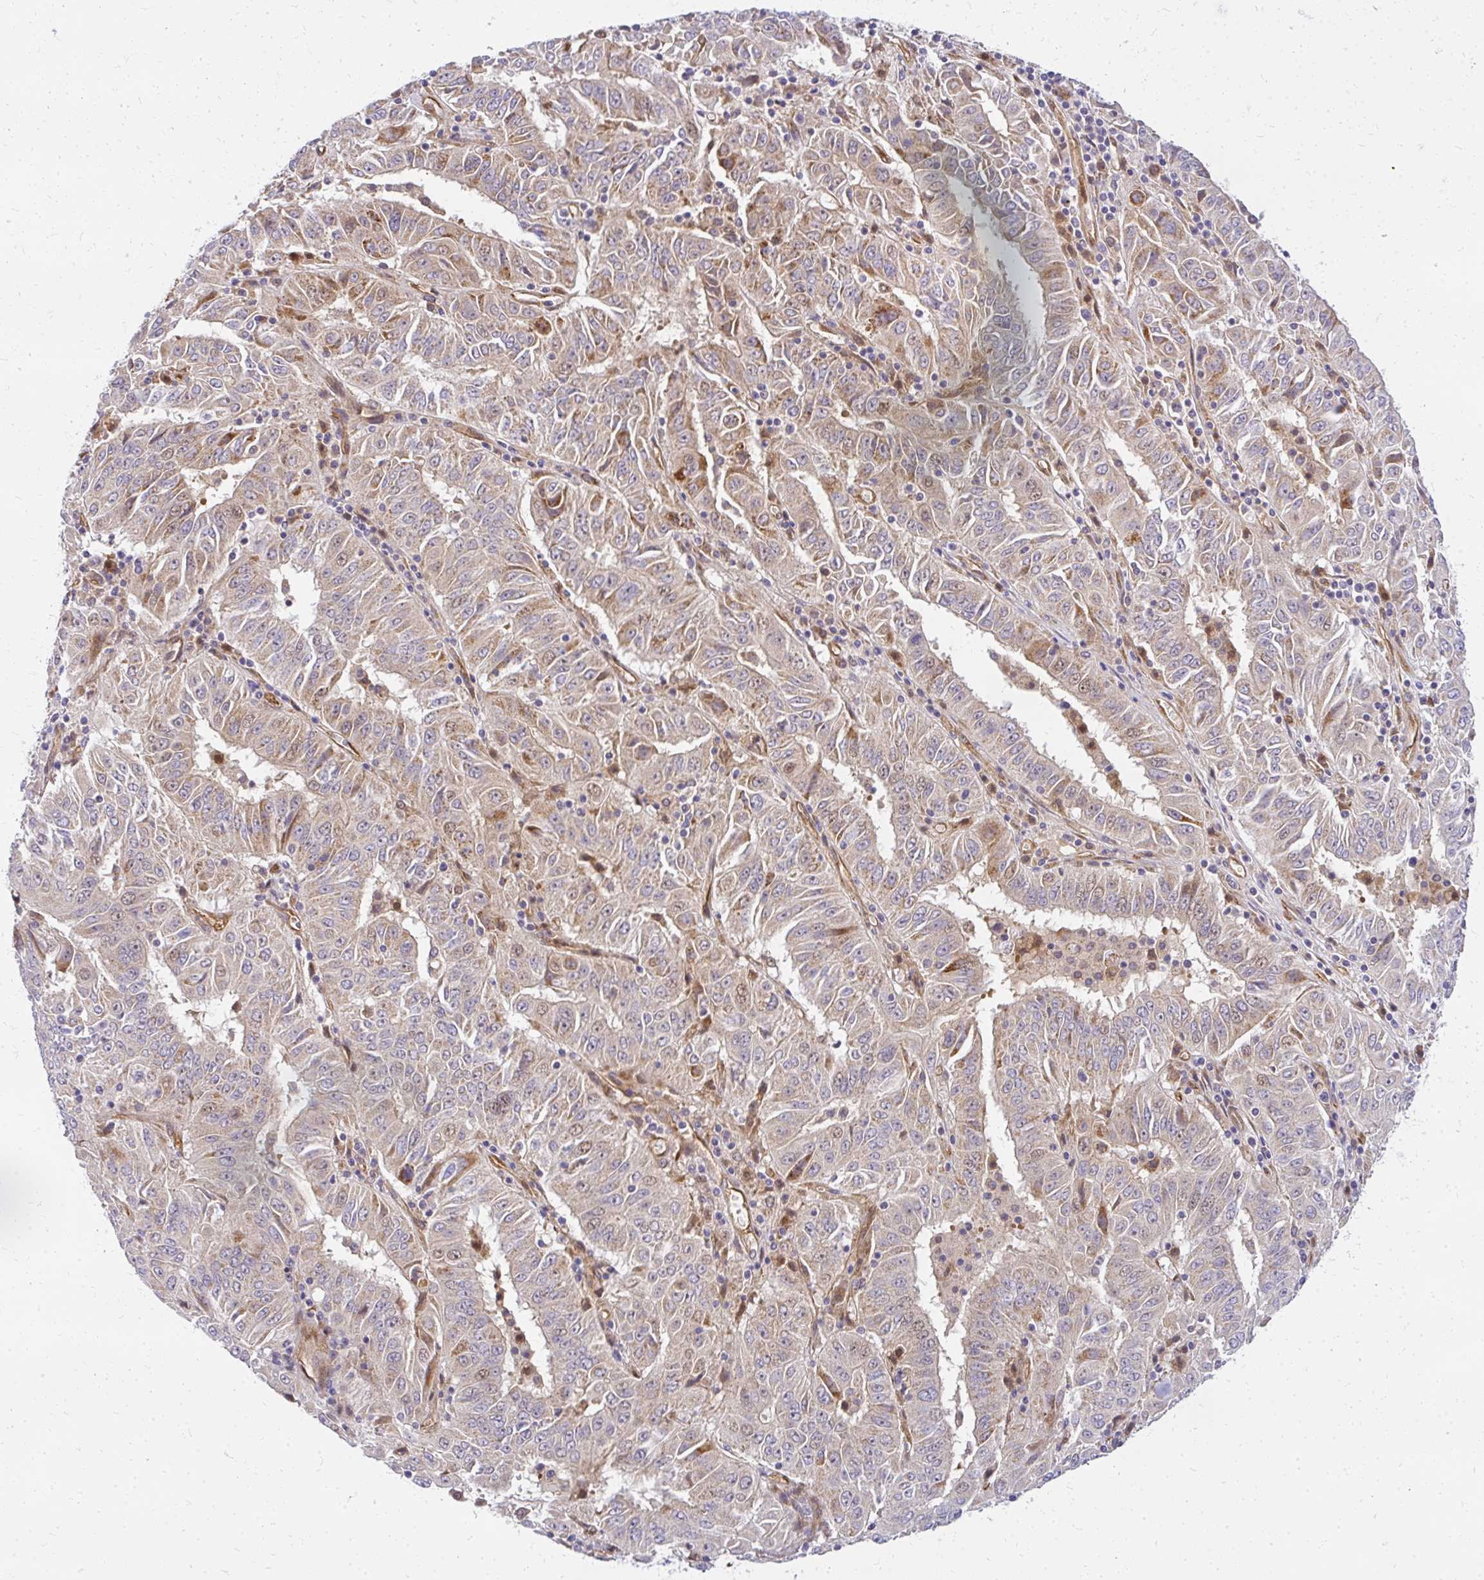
{"staining": {"intensity": "moderate", "quantity": "<25%", "location": "cytoplasmic/membranous,nuclear"}, "tissue": "pancreatic cancer", "cell_type": "Tumor cells", "image_type": "cancer", "snomed": [{"axis": "morphology", "description": "Adenocarcinoma, NOS"}, {"axis": "topography", "description": "Pancreas"}], "caption": "Human pancreatic adenocarcinoma stained with a brown dye displays moderate cytoplasmic/membranous and nuclear positive positivity in approximately <25% of tumor cells.", "gene": "RSKR", "patient": {"sex": "male", "age": 63}}